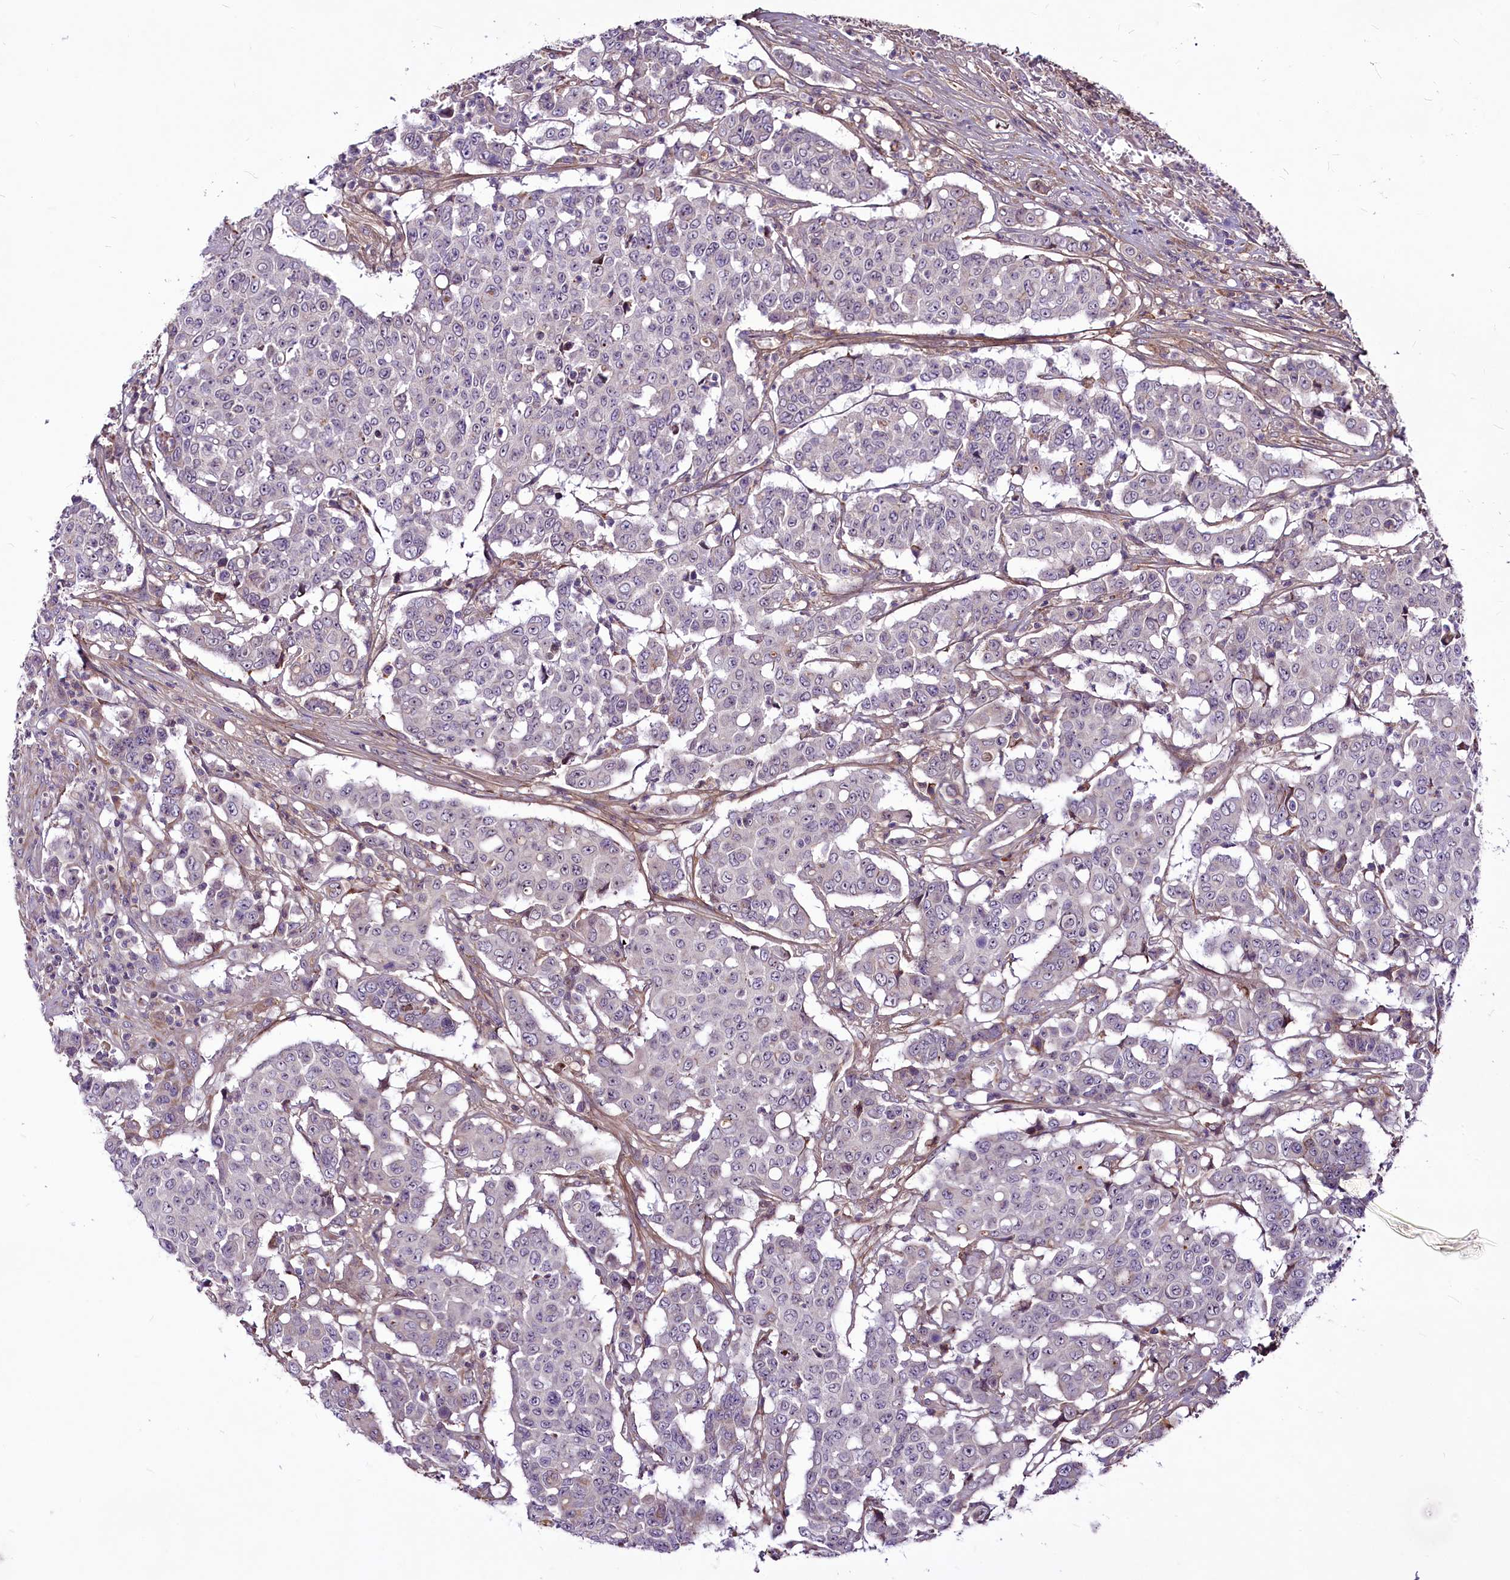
{"staining": {"intensity": "negative", "quantity": "none", "location": "none"}, "tissue": "colorectal cancer", "cell_type": "Tumor cells", "image_type": "cancer", "snomed": [{"axis": "morphology", "description": "Adenocarcinoma, NOS"}, {"axis": "topography", "description": "Colon"}], "caption": "A high-resolution photomicrograph shows immunohistochemistry (IHC) staining of colorectal adenocarcinoma, which reveals no significant positivity in tumor cells. (DAB immunohistochemistry (IHC), high magnification).", "gene": "RSBN1", "patient": {"sex": "male", "age": 51}}